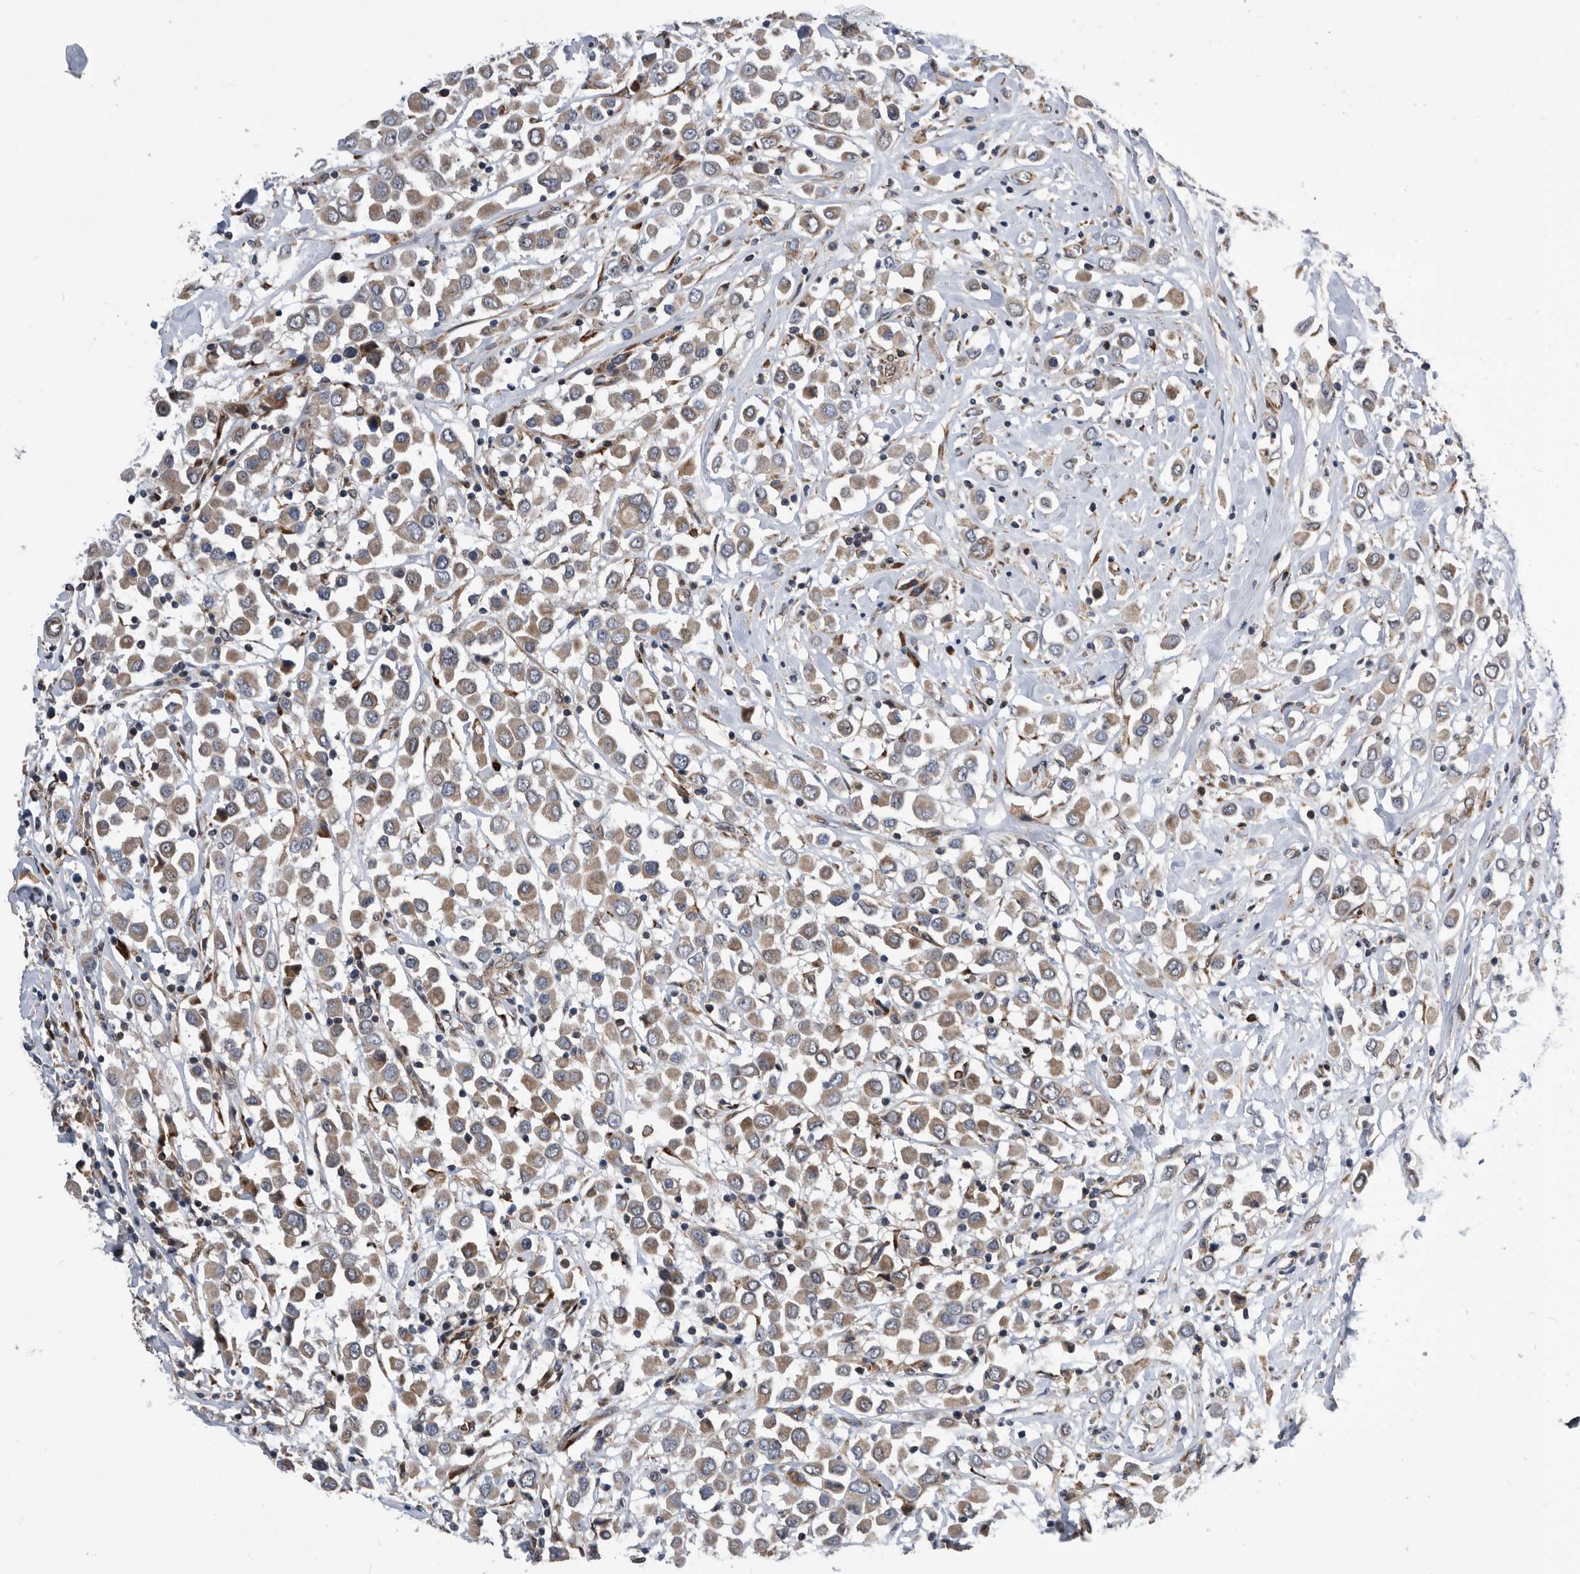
{"staining": {"intensity": "weak", "quantity": ">75%", "location": "cytoplasmic/membranous"}, "tissue": "breast cancer", "cell_type": "Tumor cells", "image_type": "cancer", "snomed": [{"axis": "morphology", "description": "Duct carcinoma"}, {"axis": "topography", "description": "Breast"}], "caption": "A high-resolution photomicrograph shows immunohistochemistry (IHC) staining of breast invasive ductal carcinoma, which exhibits weak cytoplasmic/membranous positivity in approximately >75% of tumor cells.", "gene": "SERINC2", "patient": {"sex": "female", "age": 61}}